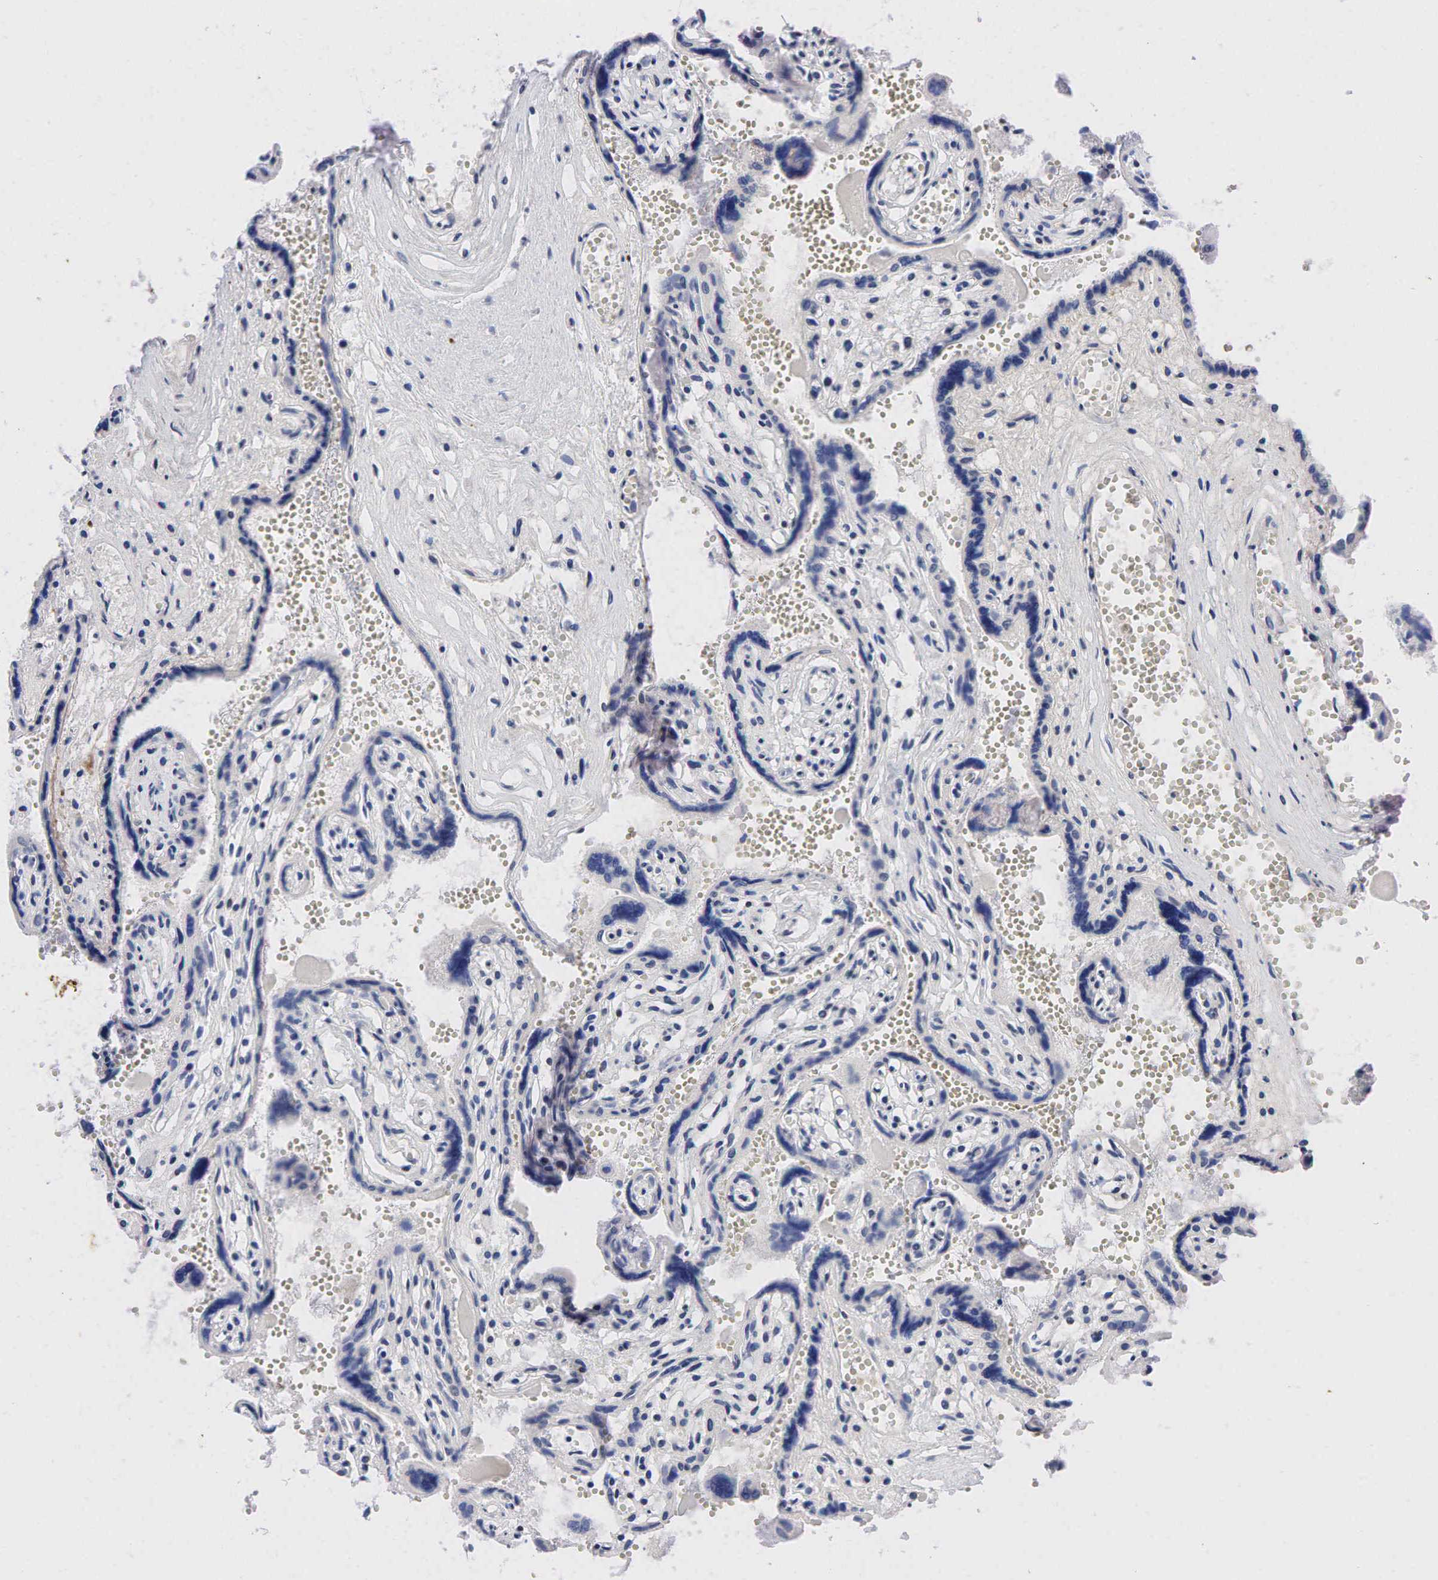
{"staining": {"intensity": "negative", "quantity": "none", "location": "none"}, "tissue": "placenta", "cell_type": "Decidual cells", "image_type": "normal", "snomed": [{"axis": "morphology", "description": "Normal tissue, NOS"}, {"axis": "topography", "description": "Placenta"}], "caption": "Immunohistochemistry histopathology image of normal placenta: placenta stained with DAB exhibits no significant protein expression in decidual cells.", "gene": "PGR", "patient": {"sex": "female", "age": 40}}